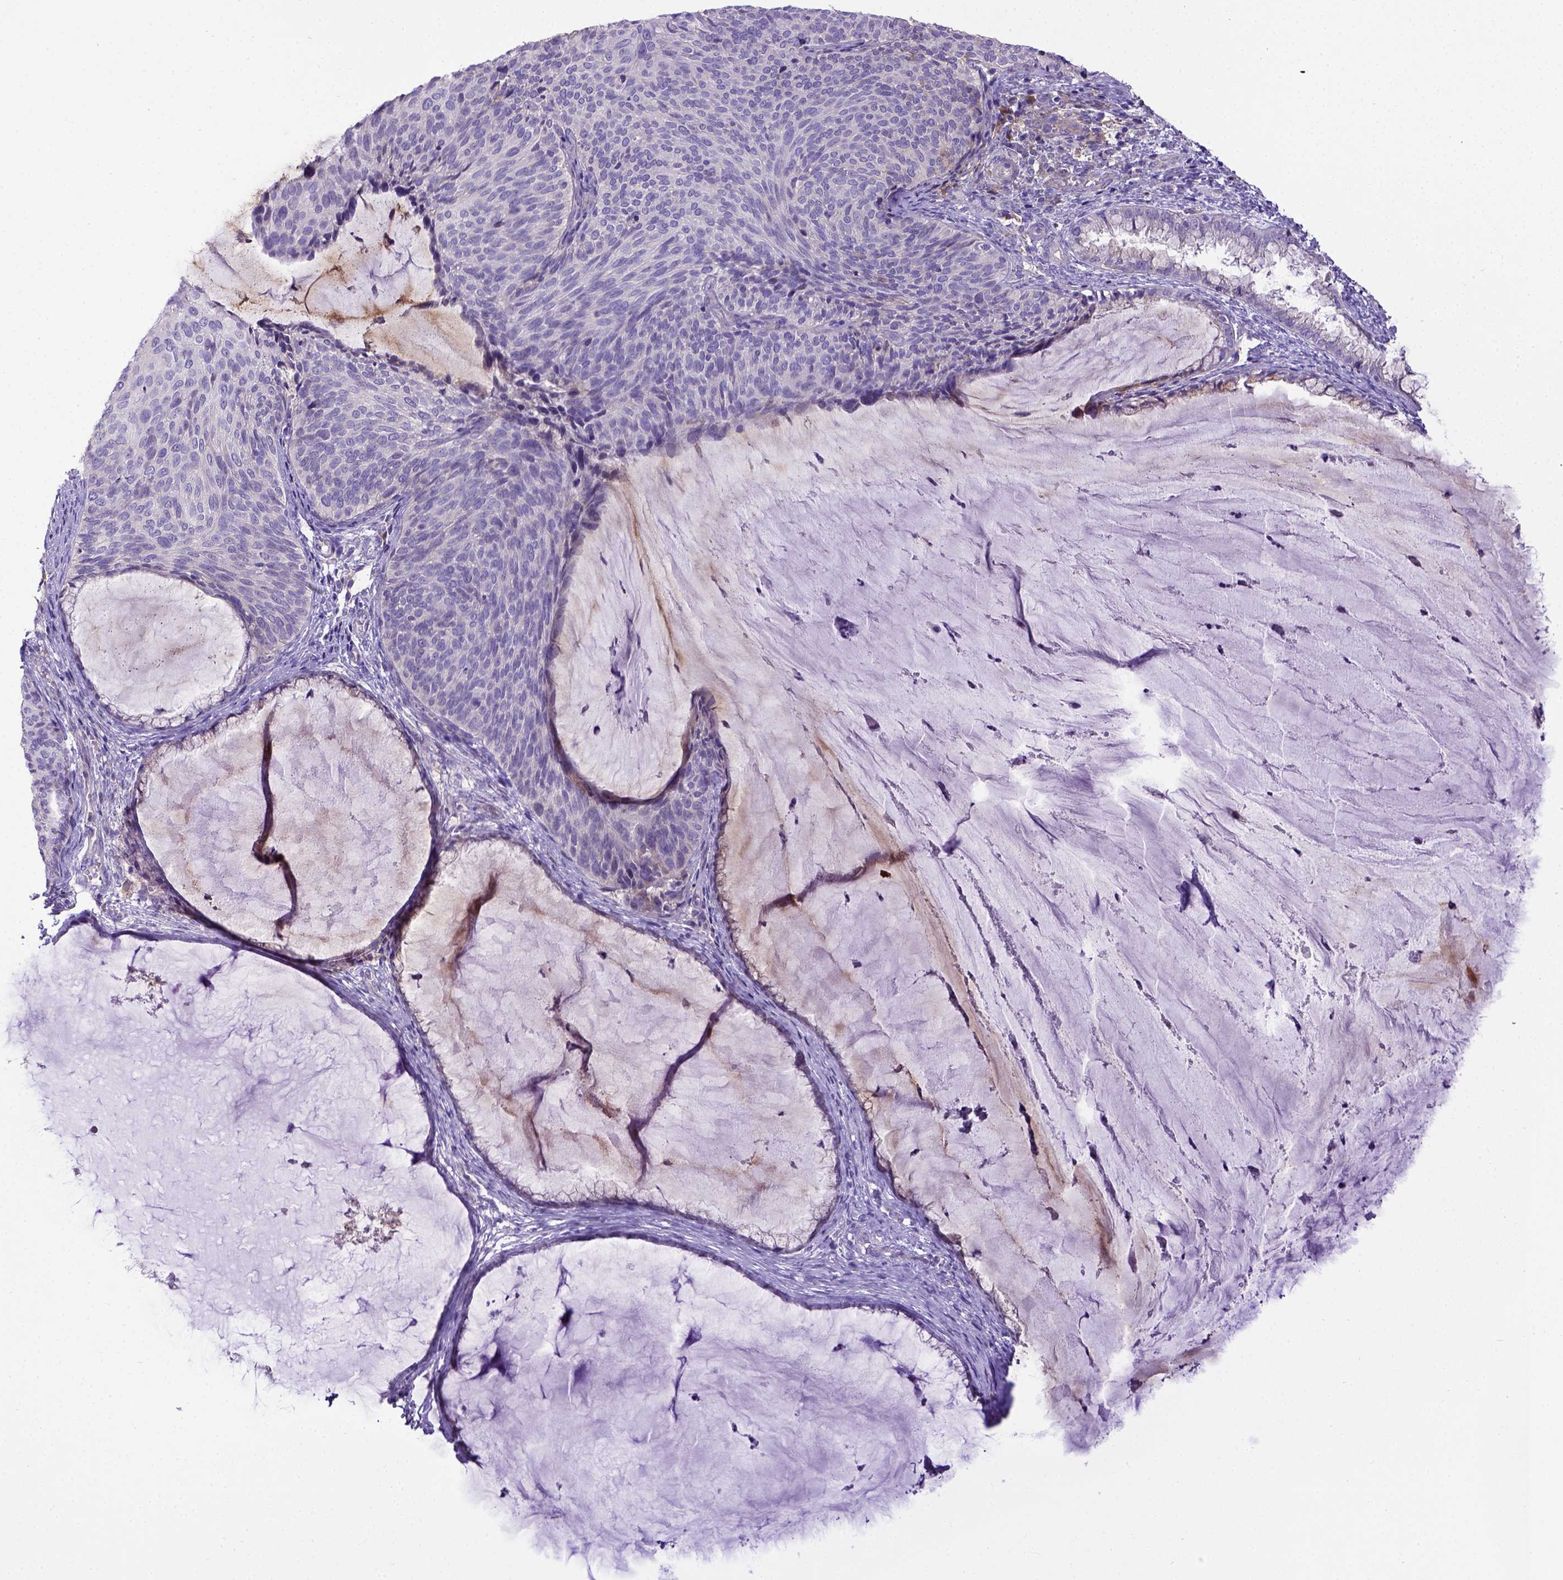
{"staining": {"intensity": "negative", "quantity": "none", "location": "none"}, "tissue": "cervical cancer", "cell_type": "Tumor cells", "image_type": "cancer", "snomed": [{"axis": "morphology", "description": "Squamous cell carcinoma, NOS"}, {"axis": "topography", "description": "Cervix"}], "caption": "High power microscopy histopathology image of an immunohistochemistry (IHC) micrograph of cervical squamous cell carcinoma, revealing no significant positivity in tumor cells. (Immunohistochemistry, brightfield microscopy, high magnification).", "gene": "CD40", "patient": {"sex": "female", "age": 36}}